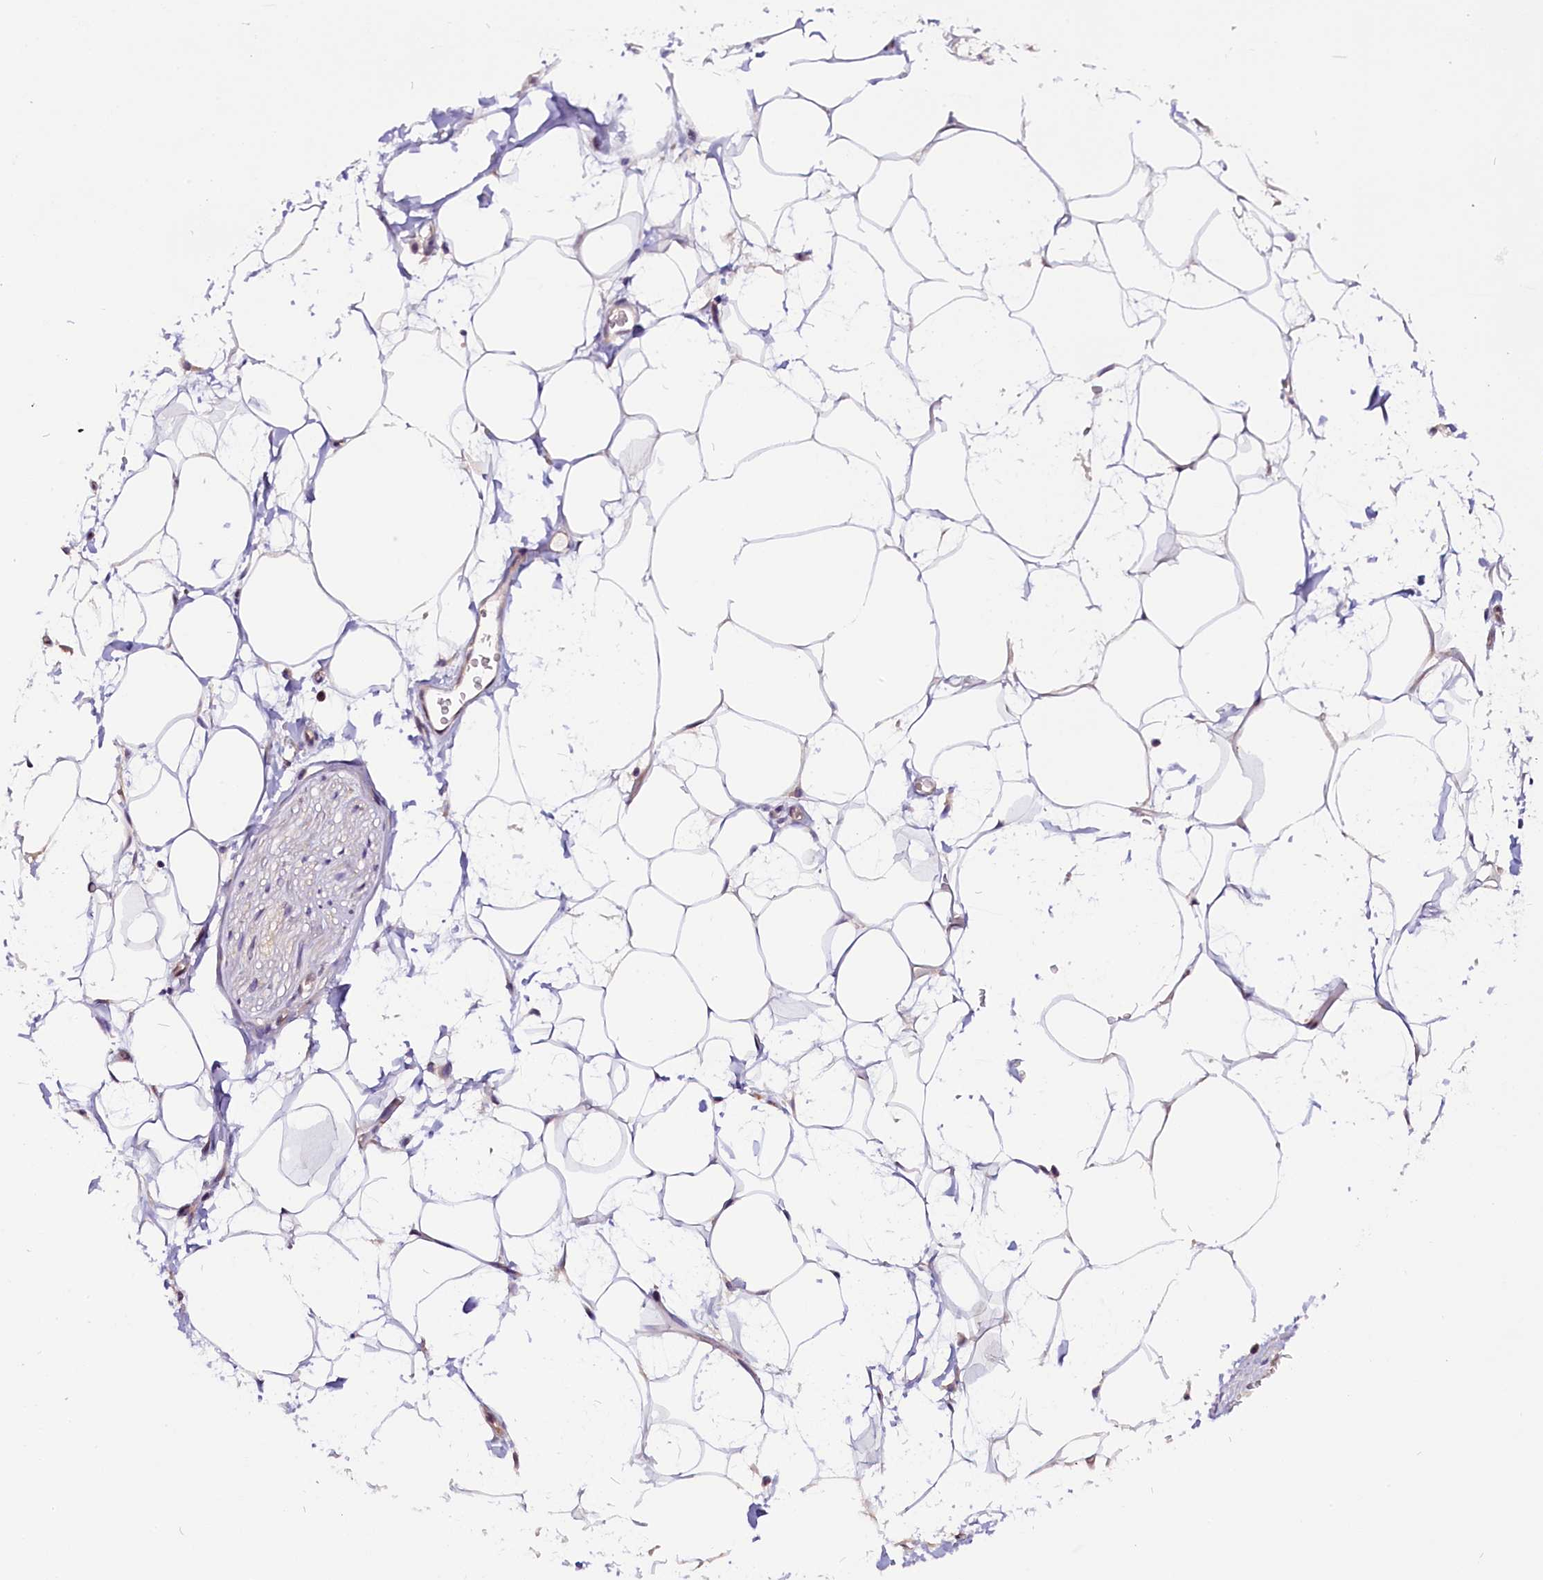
{"staining": {"intensity": "negative", "quantity": "none", "location": "none"}, "tissue": "adipose tissue", "cell_type": "Adipocytes", "image_type": "normal", "snomed": [{"axis": "morphology", "description": "Normal tissue, NOS"}, {"axis": "morphology", "description": "Adenocarcinoma, NOS"}, {"axis": "topography", "description": "Rectum"}, {"axis": "topography", "description": "Vagina"}, {"axis": "topography", "description": "Peripheral nerve tissue"}], "caption": "Immunohistochemical staining of benign human adipose tissue reveals no significant staining in adipocytes. (Immunohistochemistry, brightfield microscopy, high magnification).", "gene": "C9orf40", "patient": {"sex": "female", "age": 71}}